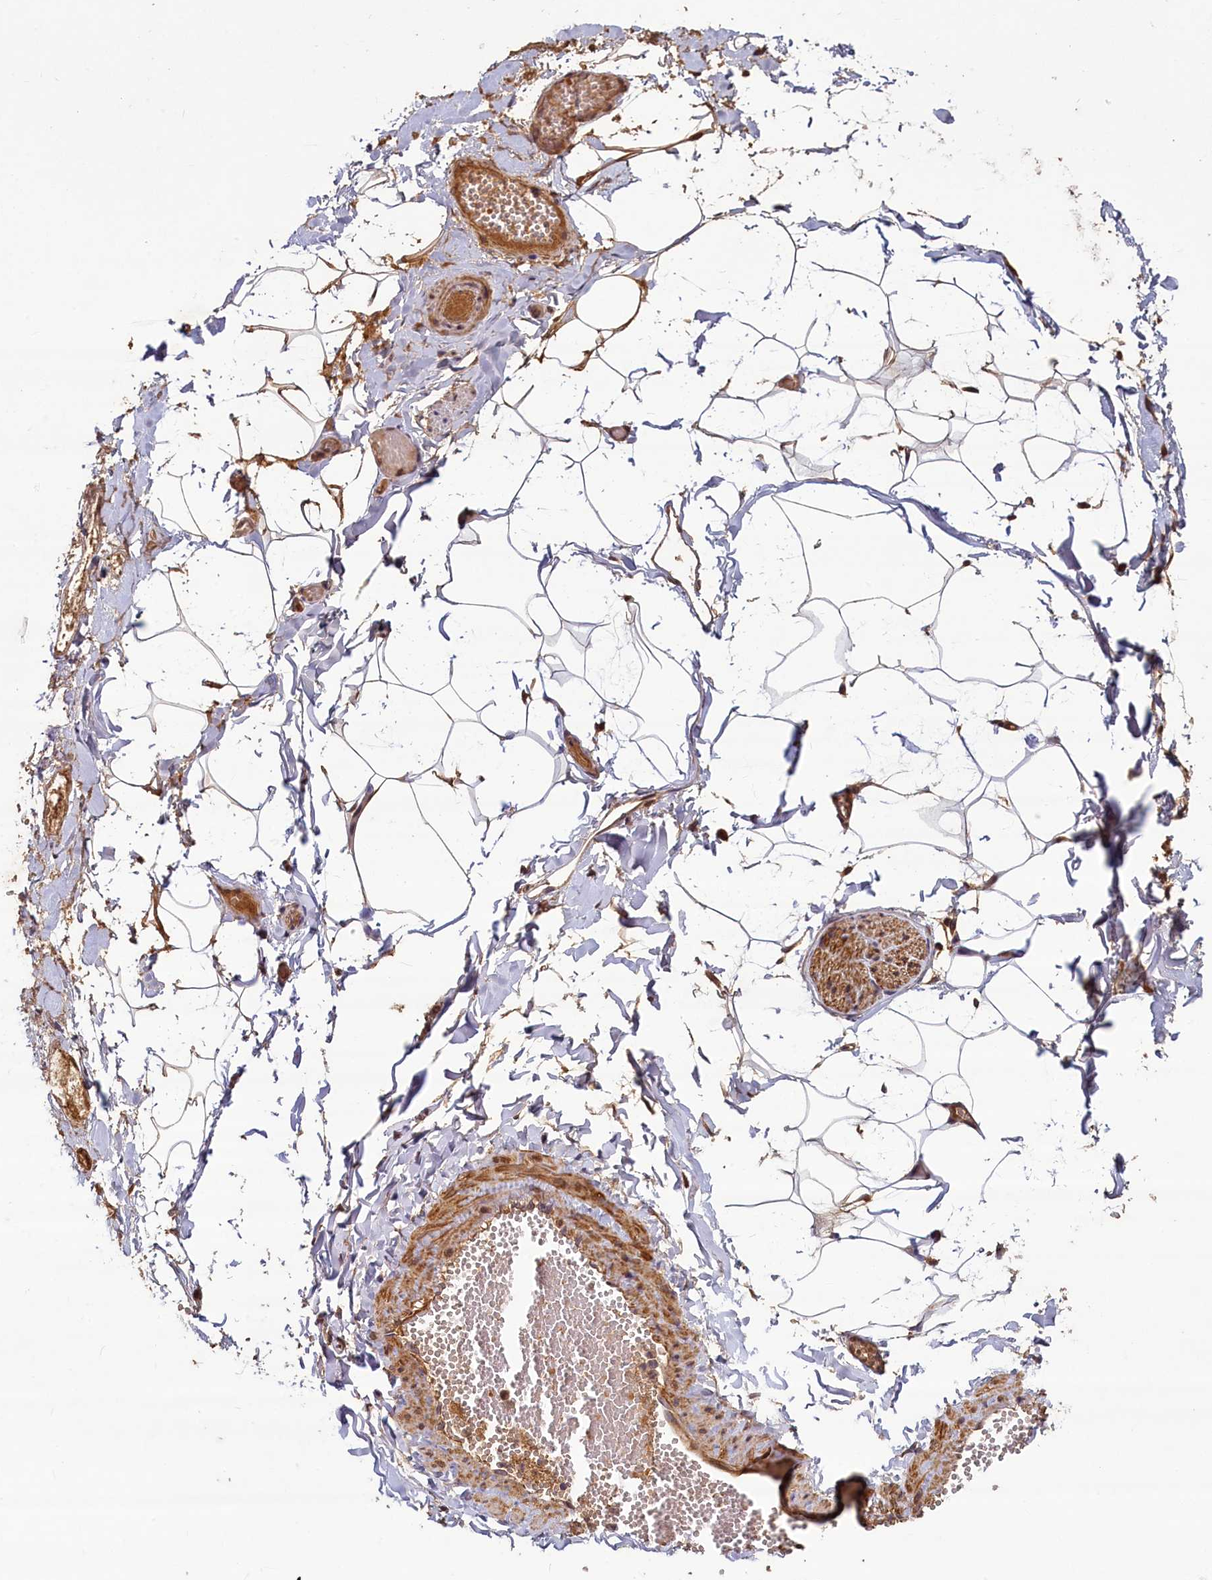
{"staining": {"intensity": "moderate", "quantity": "25%-75%", "location": "cytoplasmic/membranous"}, "tissue": "adipose tissue", "cell_type": "Adipocytes", "image_type": "normal", "snomed": [{"axis": "morphology", "description": "Normal tissue, NOS"}, {"axis": "topography", "description": "Gallbladder"}, {"axis": "topography", "description": "Peripheral nerve tissue"}], "caption": "Approximately 25%-75% of adipocytes in unremarkable adipose tissue display moderate cytoplasmic/membranous protein positivity as visualized by brown immunohistochemical staining.", "gene": "NUDT6", "patient": {"sex": "male", "age": 38}}